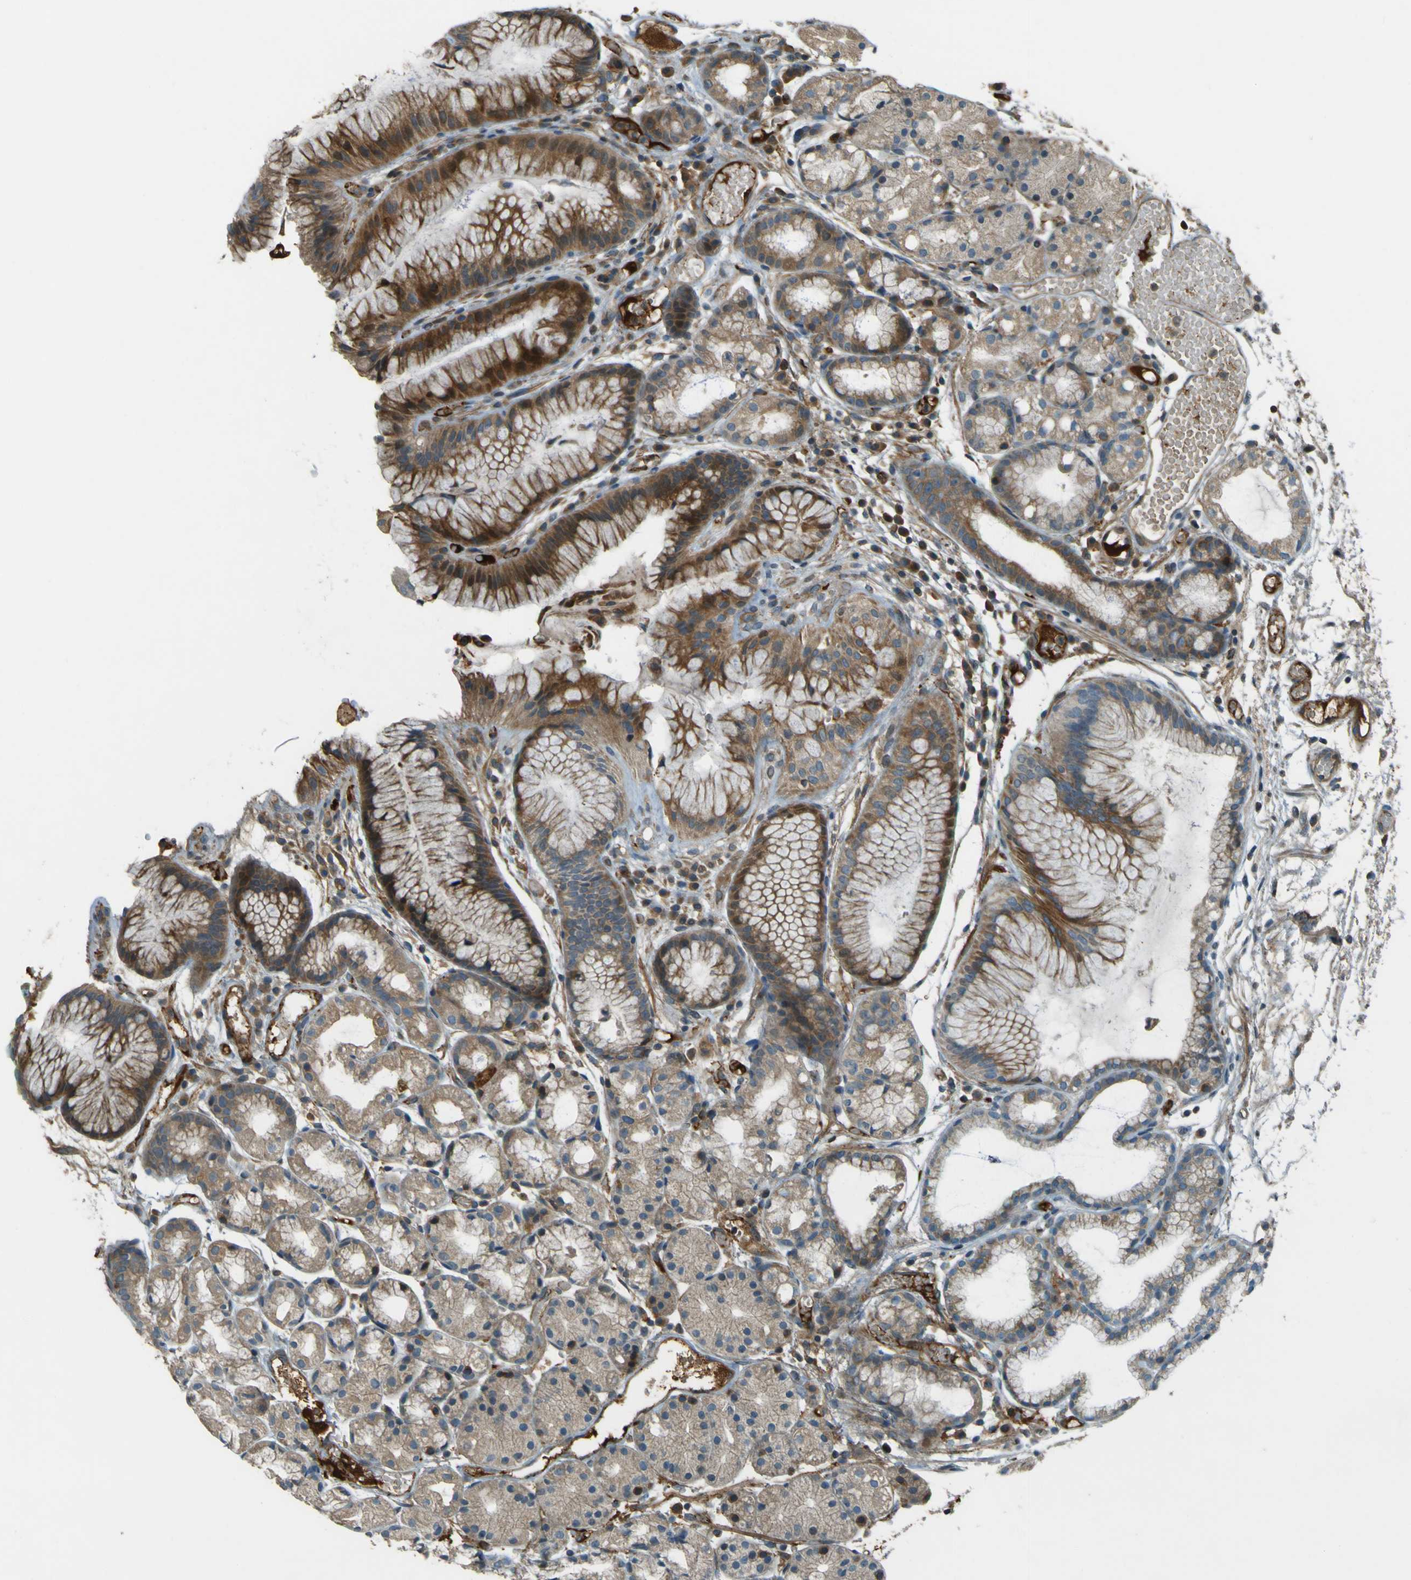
{"staining": {"intensity": "strong", "quantity": "25%-75%", "location": "cytoplasmic/membranous"}, "tissue": "stomach", "cell_type": "Glandular cells", "image_type": "normal", "snomed": [{"axis": "morphology", "description": "Normal tissue, NOS"}, {"axis": "topography", "description": "Stomach, upper"}], "caption": "An image showing strong cytoplasmic/membranous staining in approximately 25%-75% of glandular cells in unremarkable stomach, as visualized by brown immunohistochemical staining.", "gene": "LPCAT1", "patient": {"sex": "male", "age": 72}}